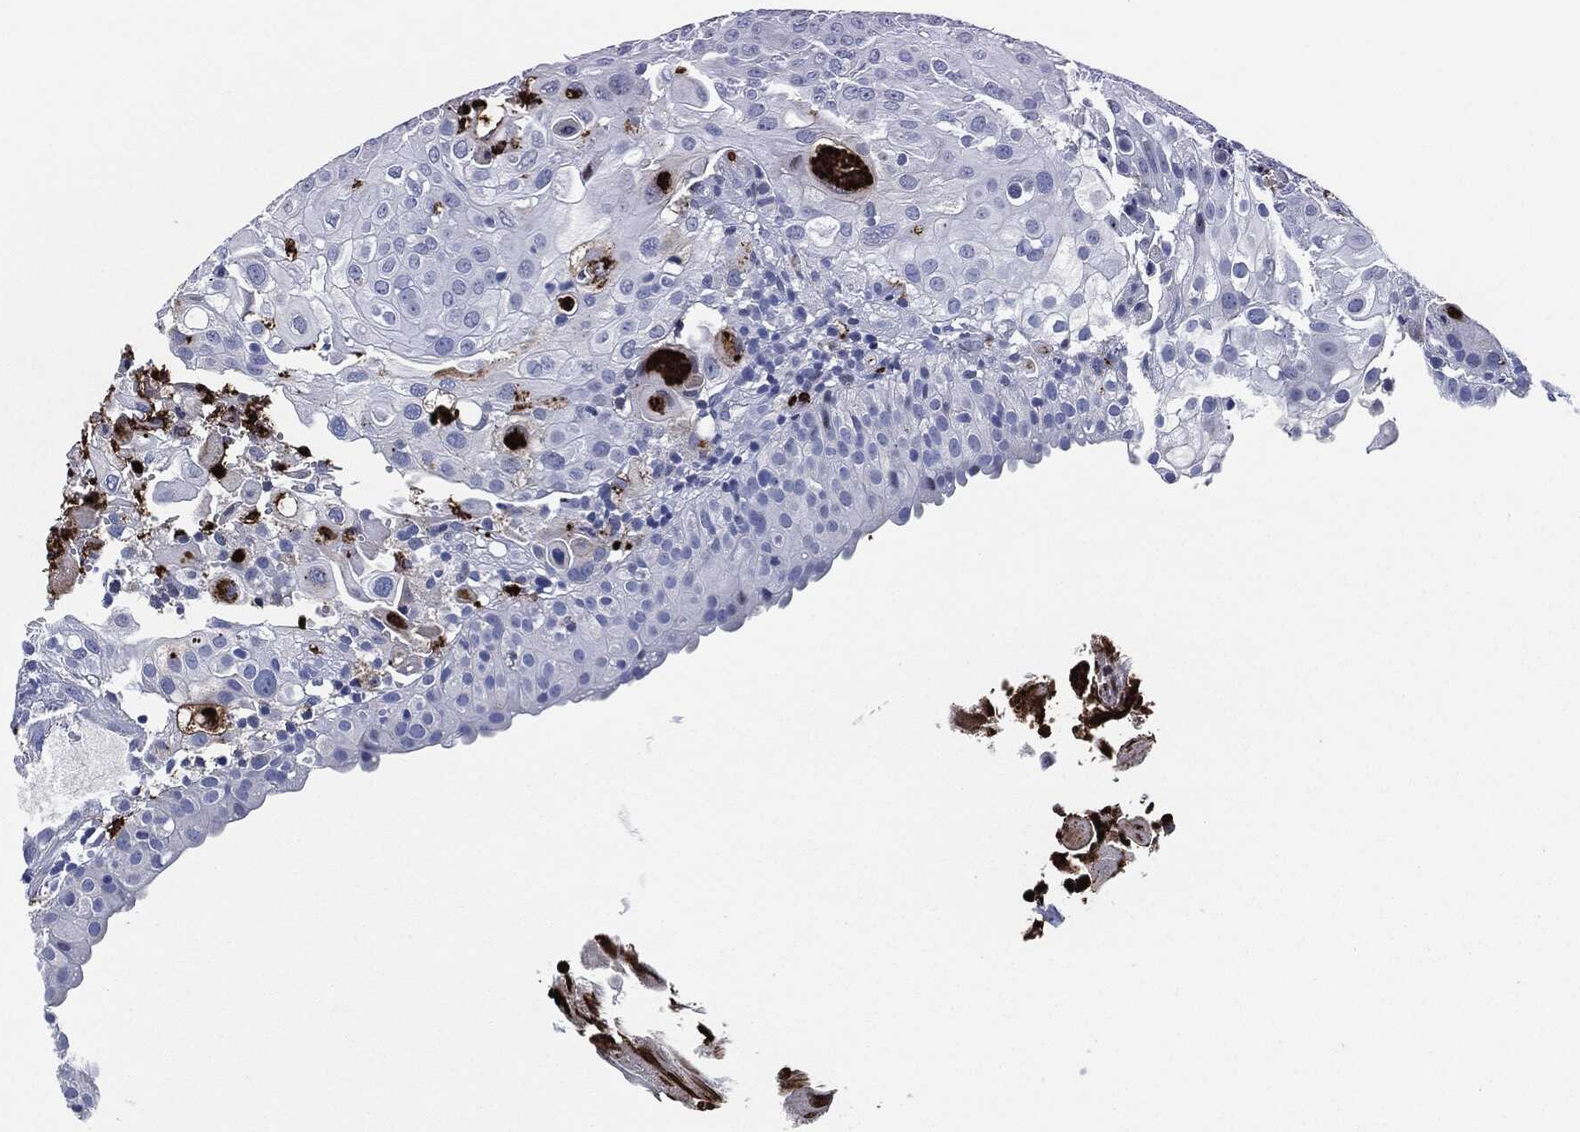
{"staining": {"intensity": "negative", "quantity": "none", "location": "none"}, "tissue": "urothelial cancer", "cell_type": "Tumor cells", "image_type": "cancer", "snomed": [{"axis": "morphology", "description": "Urothelial carcinoma, High grade"}, {"axis": "topography", "description": "Urinary bladder"}], "caption": "Micrograph shows no significant protein expression in tumor cells of urothelial cancer.", "gene": "MPO", "patient": {"sex": "female", "age": 79}}